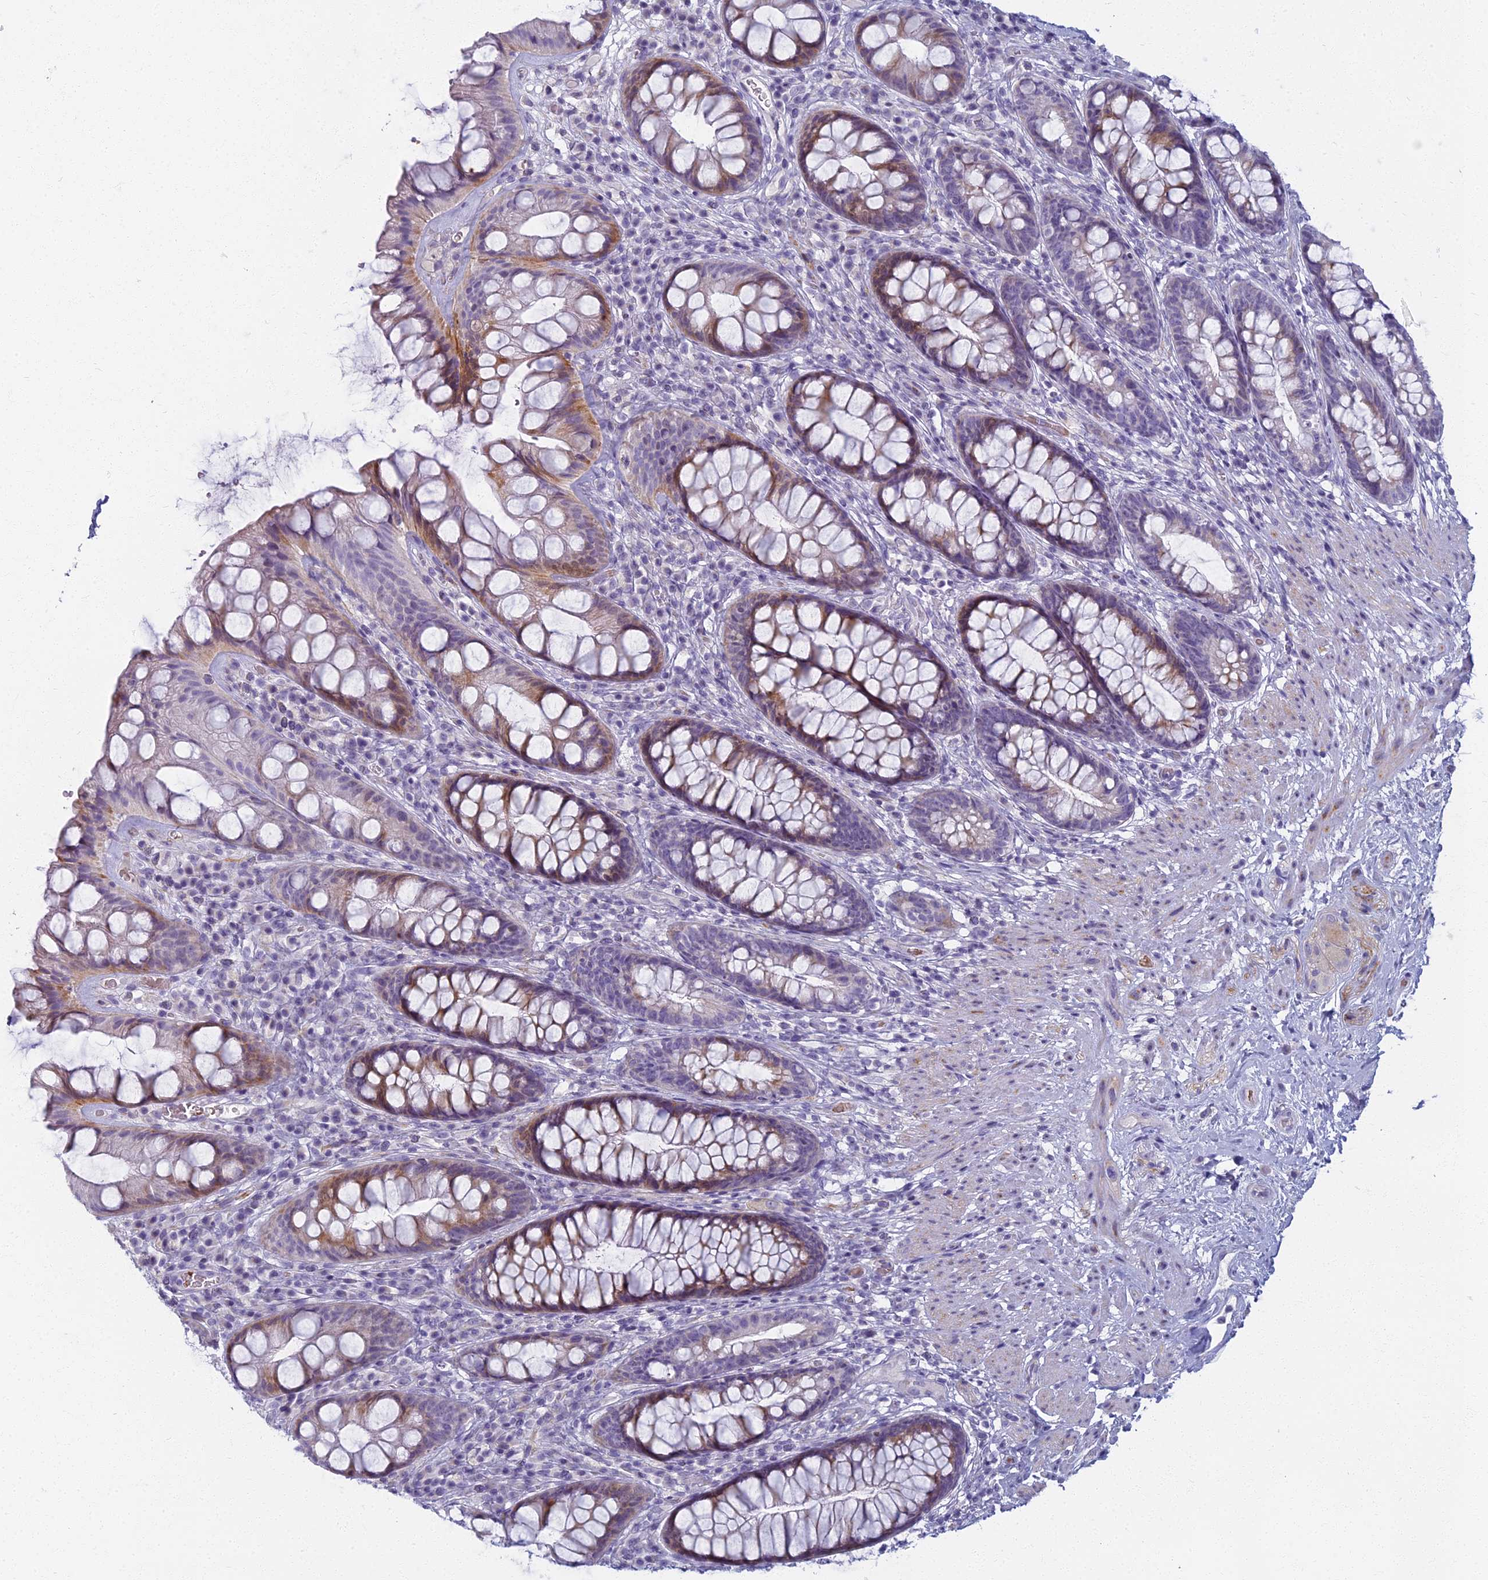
{"staining": {"intensity": "moderate", "quantity": "25%-75%", "location": "cytoplasmic/membranous"}, "tissue": "rectum", "cell_type": "Glandular cells", "image_type": "normal", "snomed": [{"axis": "morphology", "description": "Normal tissue, NOS"}, {"axis": "topography", "description": "Rectum"}], "caption": "Brown immunohistochemical staining in benign rectum reveals moderate cytoplasmic/membranous expression in about 25%-75% of glandular cells. Using DAB (brown) and hematoxylin (blue) stains, captured at high magnification using brightfield microscopy.", "gene": "ARL15", "patient": {"sex": "male", "age": 74}}